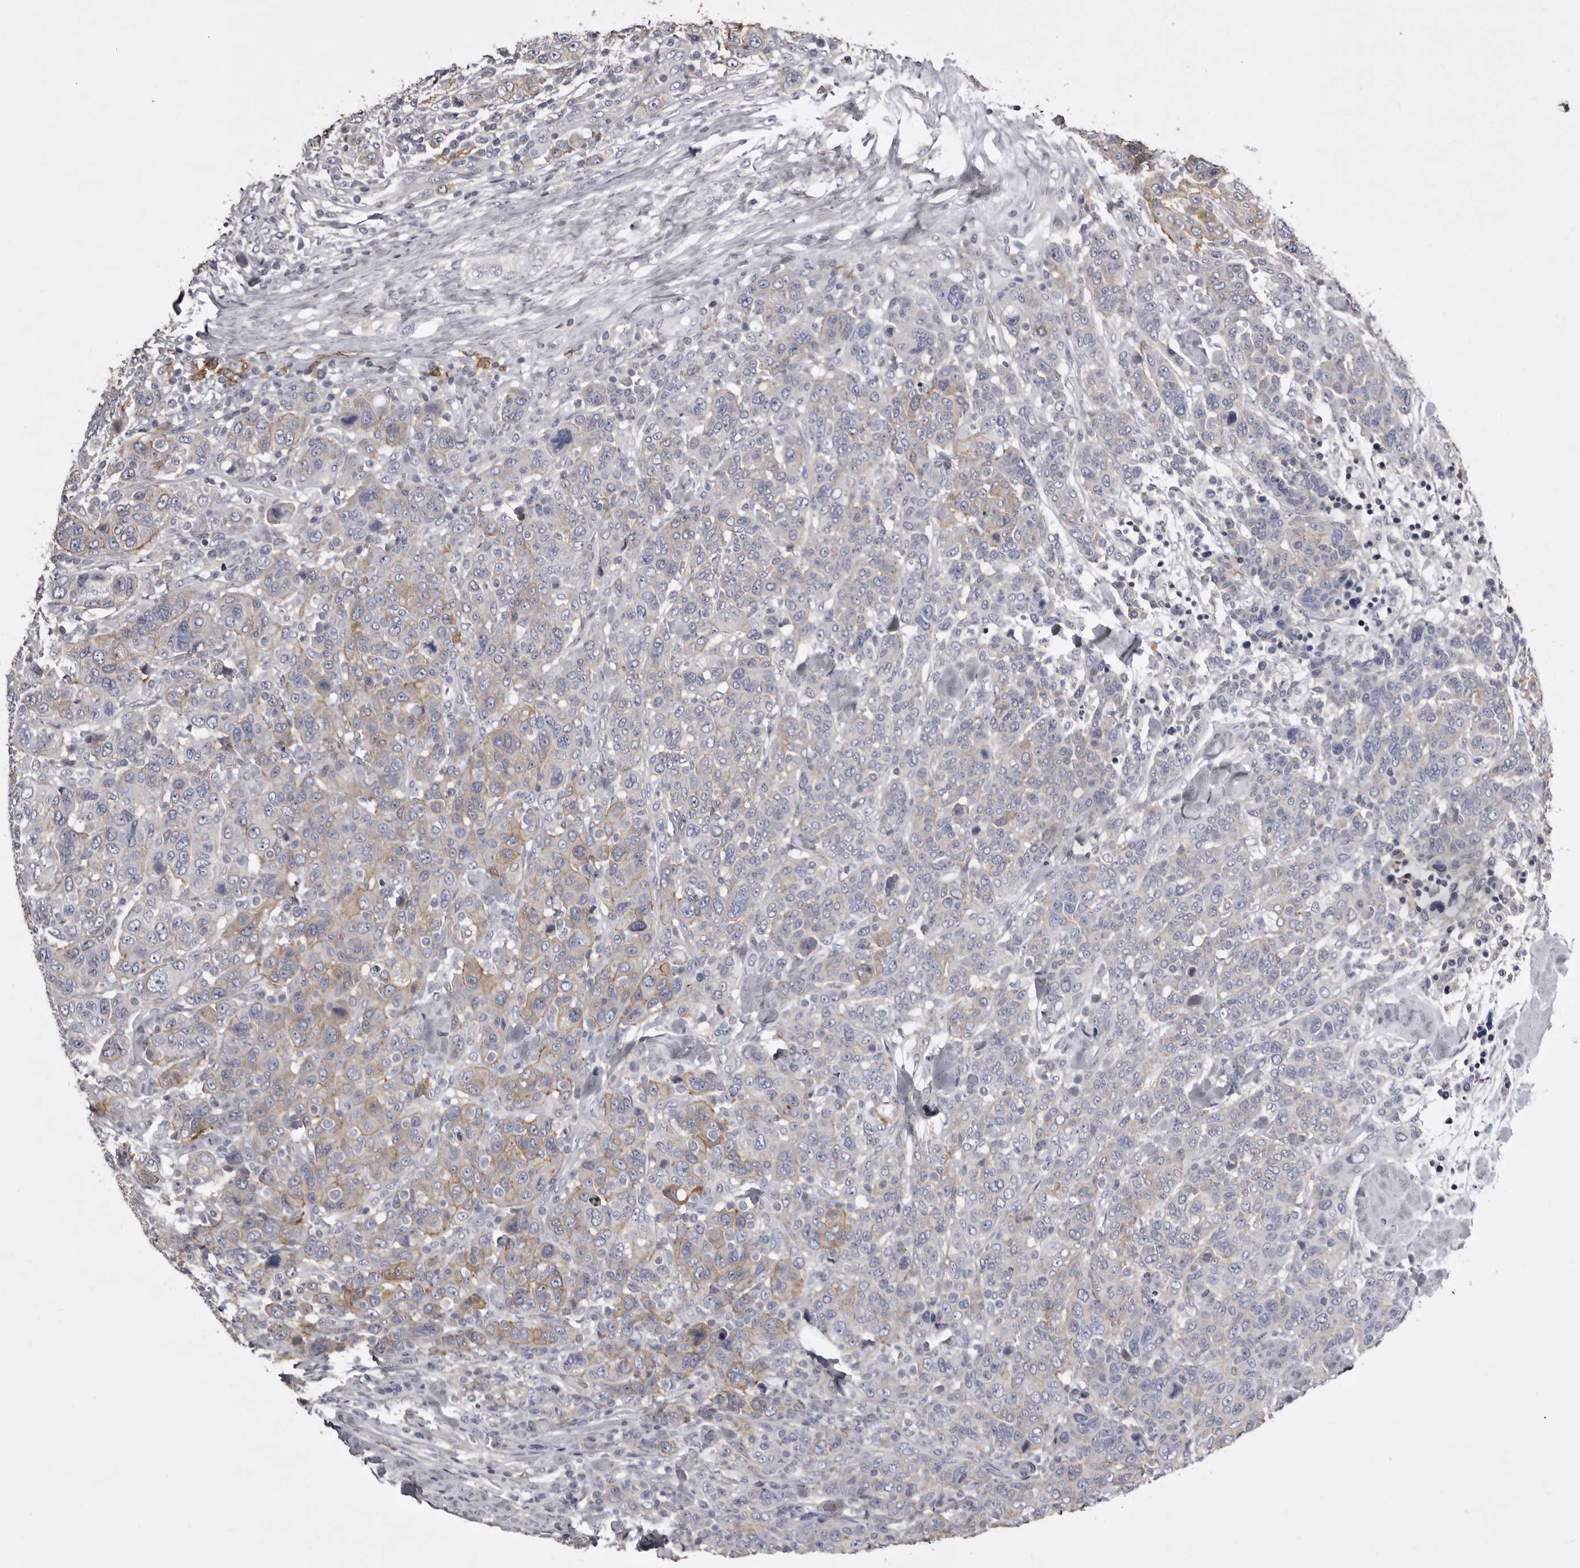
{"staining": {"intensity": "moderate", "quantity": "<25%", "location": "cytoplasmic/membranous"}, "tissue": "breast cancer", "cell_type": "Tumor cells", "image_type": "cancer", "snomed": [{"axis": "morphology", "description": "Duct carcinoma"}, {"axis": "topography", "description": "Breast"}], "caption": "Immunohistochemical staining of human breast infiltrating ductal carcinoma shows low levels of moderate cytoplasmic/membranous protein positivity in about <25% of tumor cells.", "gene": "LAD1", "patient": {"sex": "female", "age": 37}}